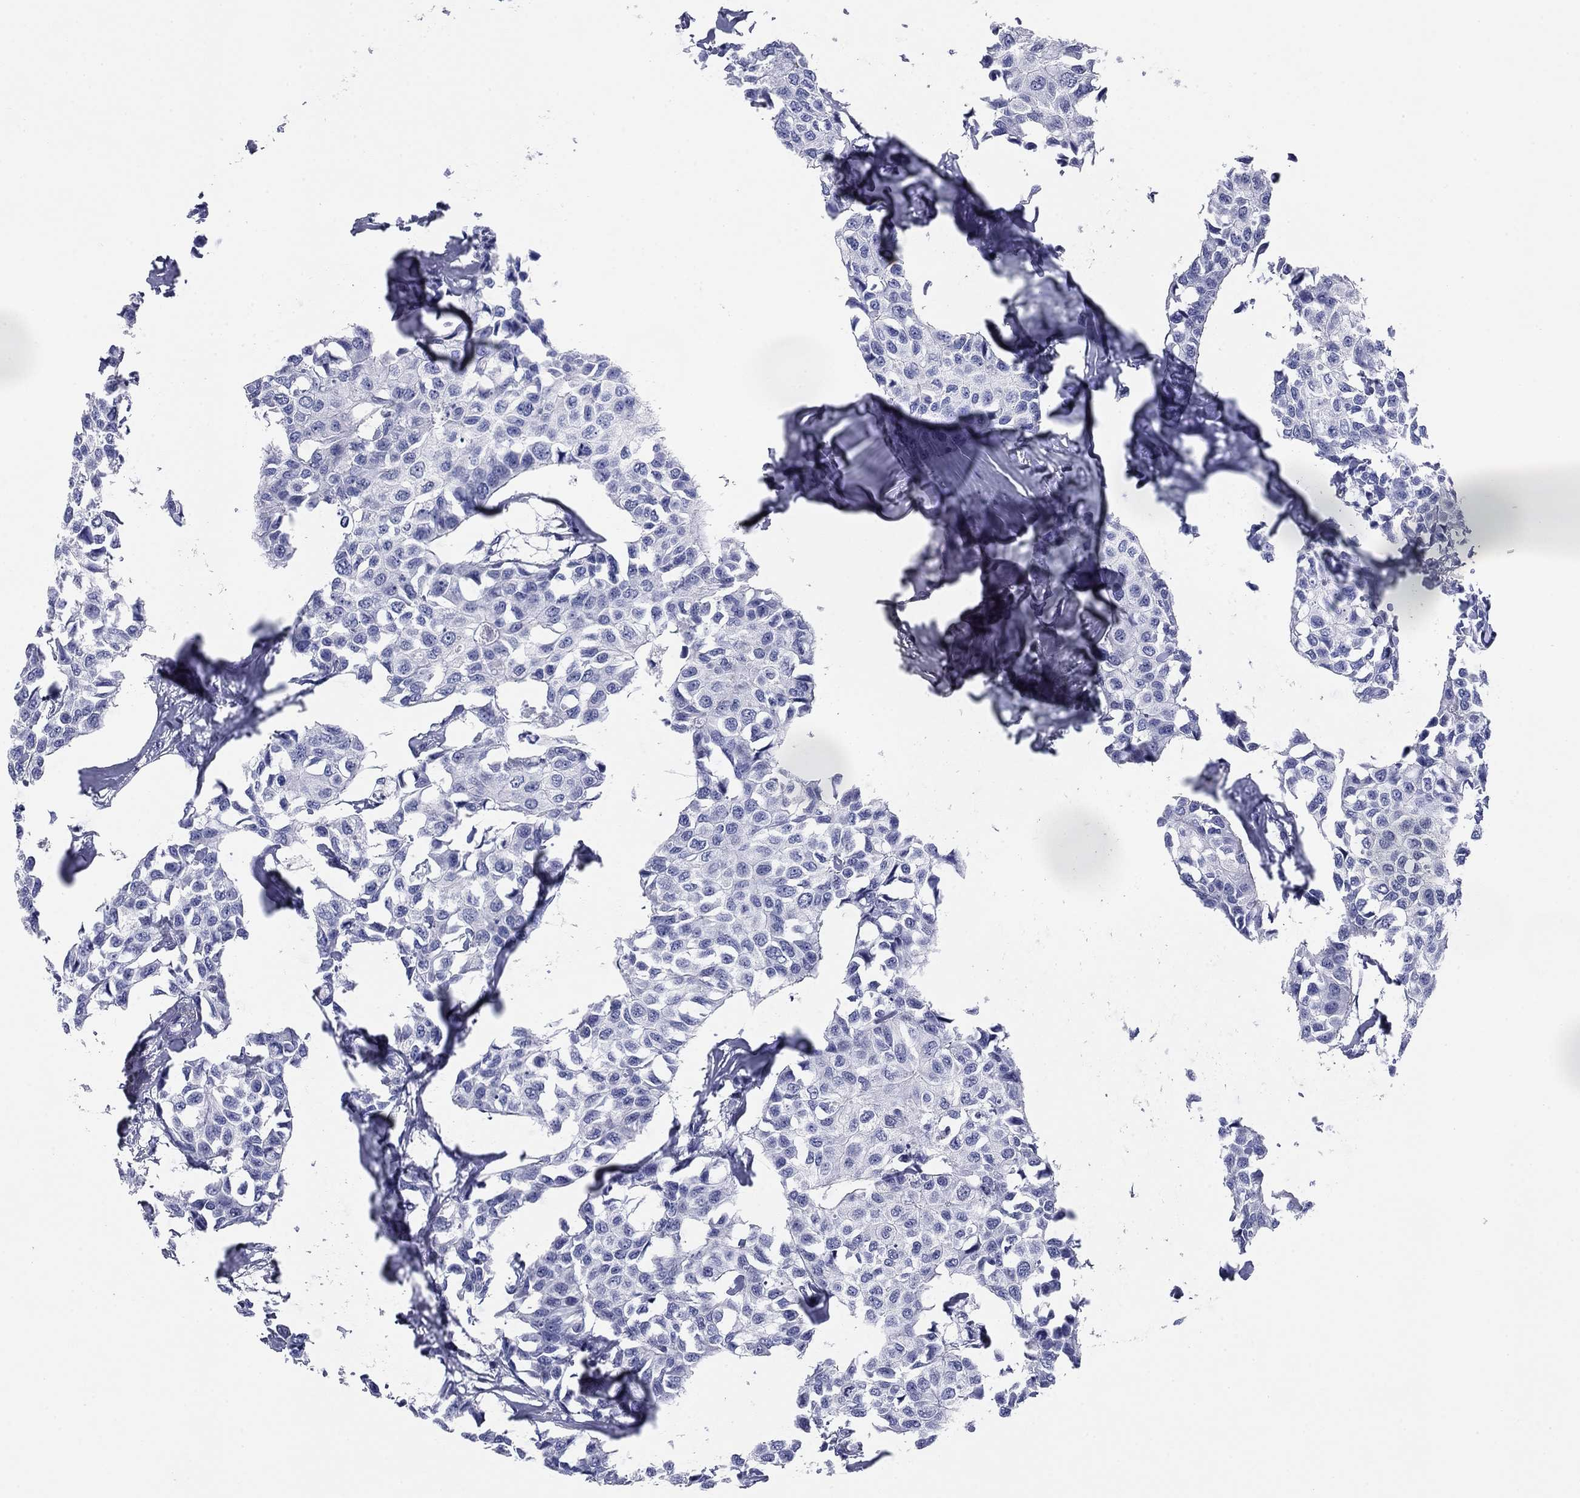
{"staining": {"intensity": "negative", "quantity": "none", "location": "none"}, "tissue": "breast cancer", "cell_type": "Tumor cells", "image_type": "cancer", "snomed": [{"axis": "morphology", "description": "Duct carcinoma"}, {"axis": "topography", "description": "Breast"}], "caption": "An immunohistochemistry micrograph of breast cancer (intraductal carcinoma) is shown. There is no staining in tumor cells of breast cancer (intraductal carcinoma). The staining is performed using DAB (3,3'-diaminobenzidine) brown chromogen with nuclei counter-stained in using hematoxylin.", "gene": "KCNH1", "patient": {"sex": "female", "age": 80}}